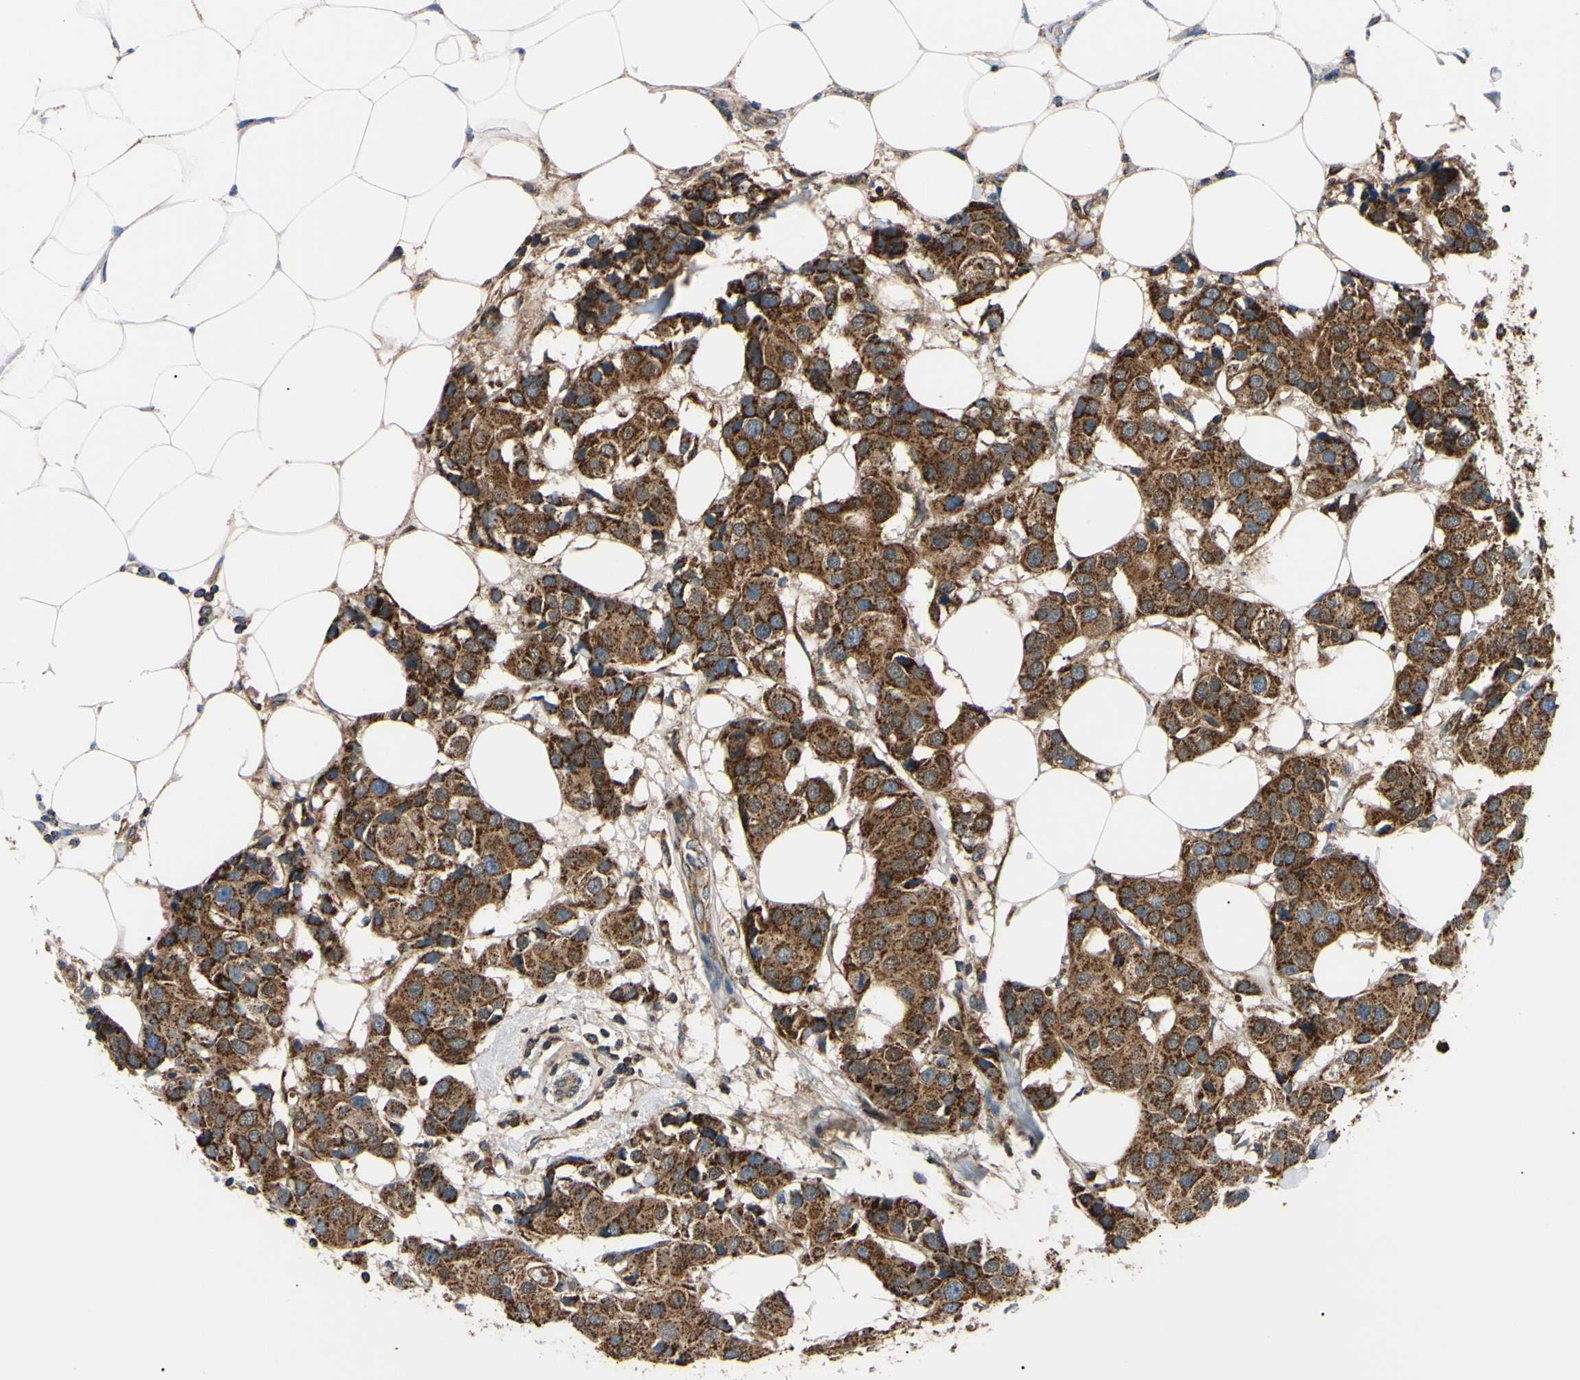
{"staining": {"intensity": "strong", "quantity": ">75%", "location": "cytoplasmic/membranous"}, "tissue": "breast cancer", "cell_type": "Tumor cells", "image_type": "cancer", "snomed": [{"axis": "morphology", "description": "Normal tissue, NOS"}, {"axis": "morphology", "description": "Duct carcinoma"}, {"axis": "topography", "description": "Breast"}], "caption": "Breast cancer (infiltrating ductal carcinoma) was stained to show a protein in brown. There is high levels of strong cytoplasmic/membranous expression in about >75% of tumor cells.", "gene": "CLPP", "patient": {"sex": "female", "age": 39}}